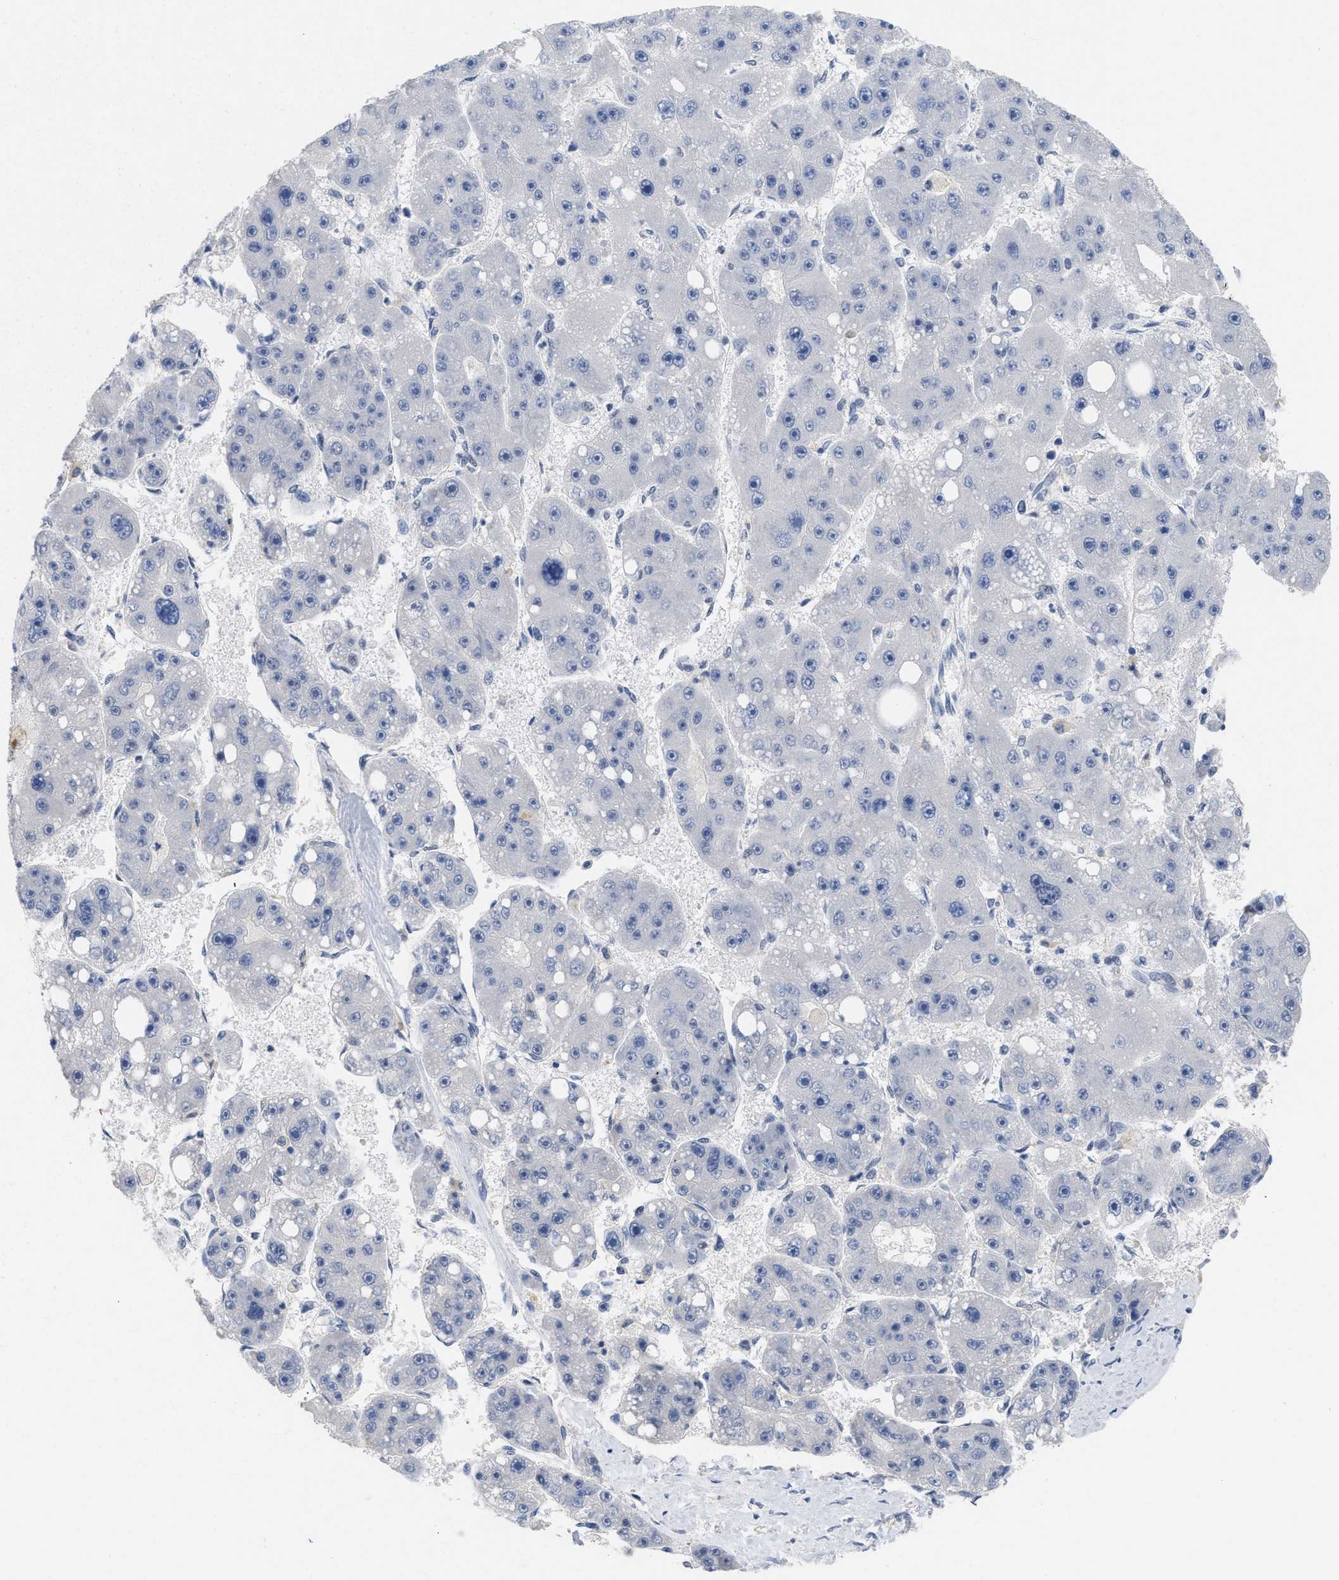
{"staining": {"intensity": "negative", "quantity": "none", "location": "none"}, "tissue": "liver cancer", "cell_type": "Tumor cells", "image_type": "cancer", "snomed": [{"axis": "morphology", "description": "Carcinoma, Hepatocellular, NOS"}, {"axis": "topography", "description": "Liver"}], "caption": "Immunohistochemistry of hepatocellular carcinoma (liver) displays no staining in tumor cells. (DAB (3,3'-diaminobenzidine) immunohistochemistry visualized using brightfield microscopy, high magnification).", "gene": "GGNBP2", "patient": {"sex": "female", "age": 61}}